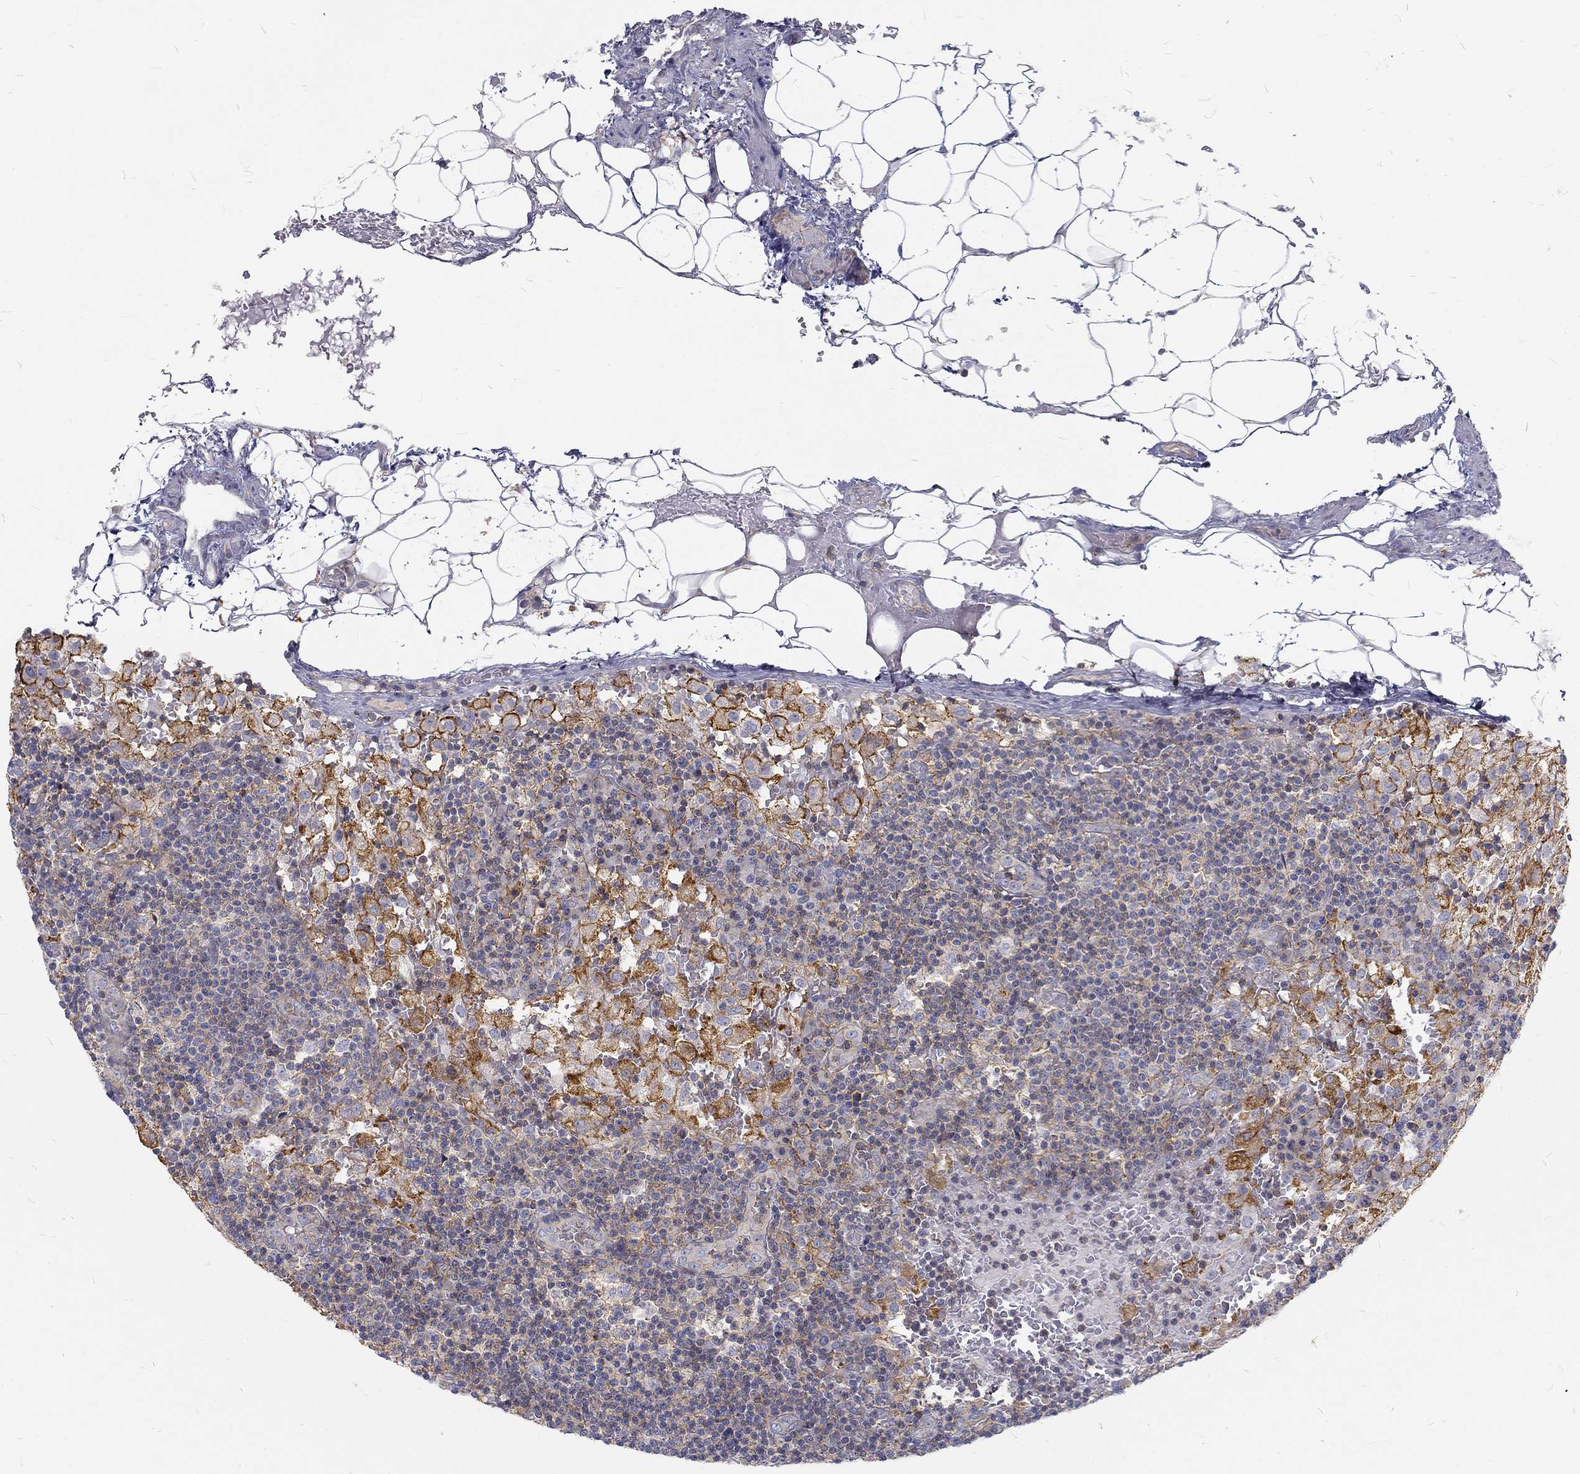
{"staining": {"intensity": "weak", "quantity": "<25%", "location": "cytoplasmic/membranous"}, "tissue": "lymph node", "cell_type": "Non-germinal center cells", "image_type": "normal", "snomed": [{"axis": "morphology", "description": "Normal tissue, NOS"}, {"axis": "topography", "description": "Lymph node"}], "caption": "DAB (3,3'-diaminobenzidine) immunohistochemical staining of benign human lymph node reveals no significant expression in non-germinal center cells. (DAB IHC with hematoxylin counter stain).", "gene": "MTMR11", "patient": {"sex": "male", "age": 62}}